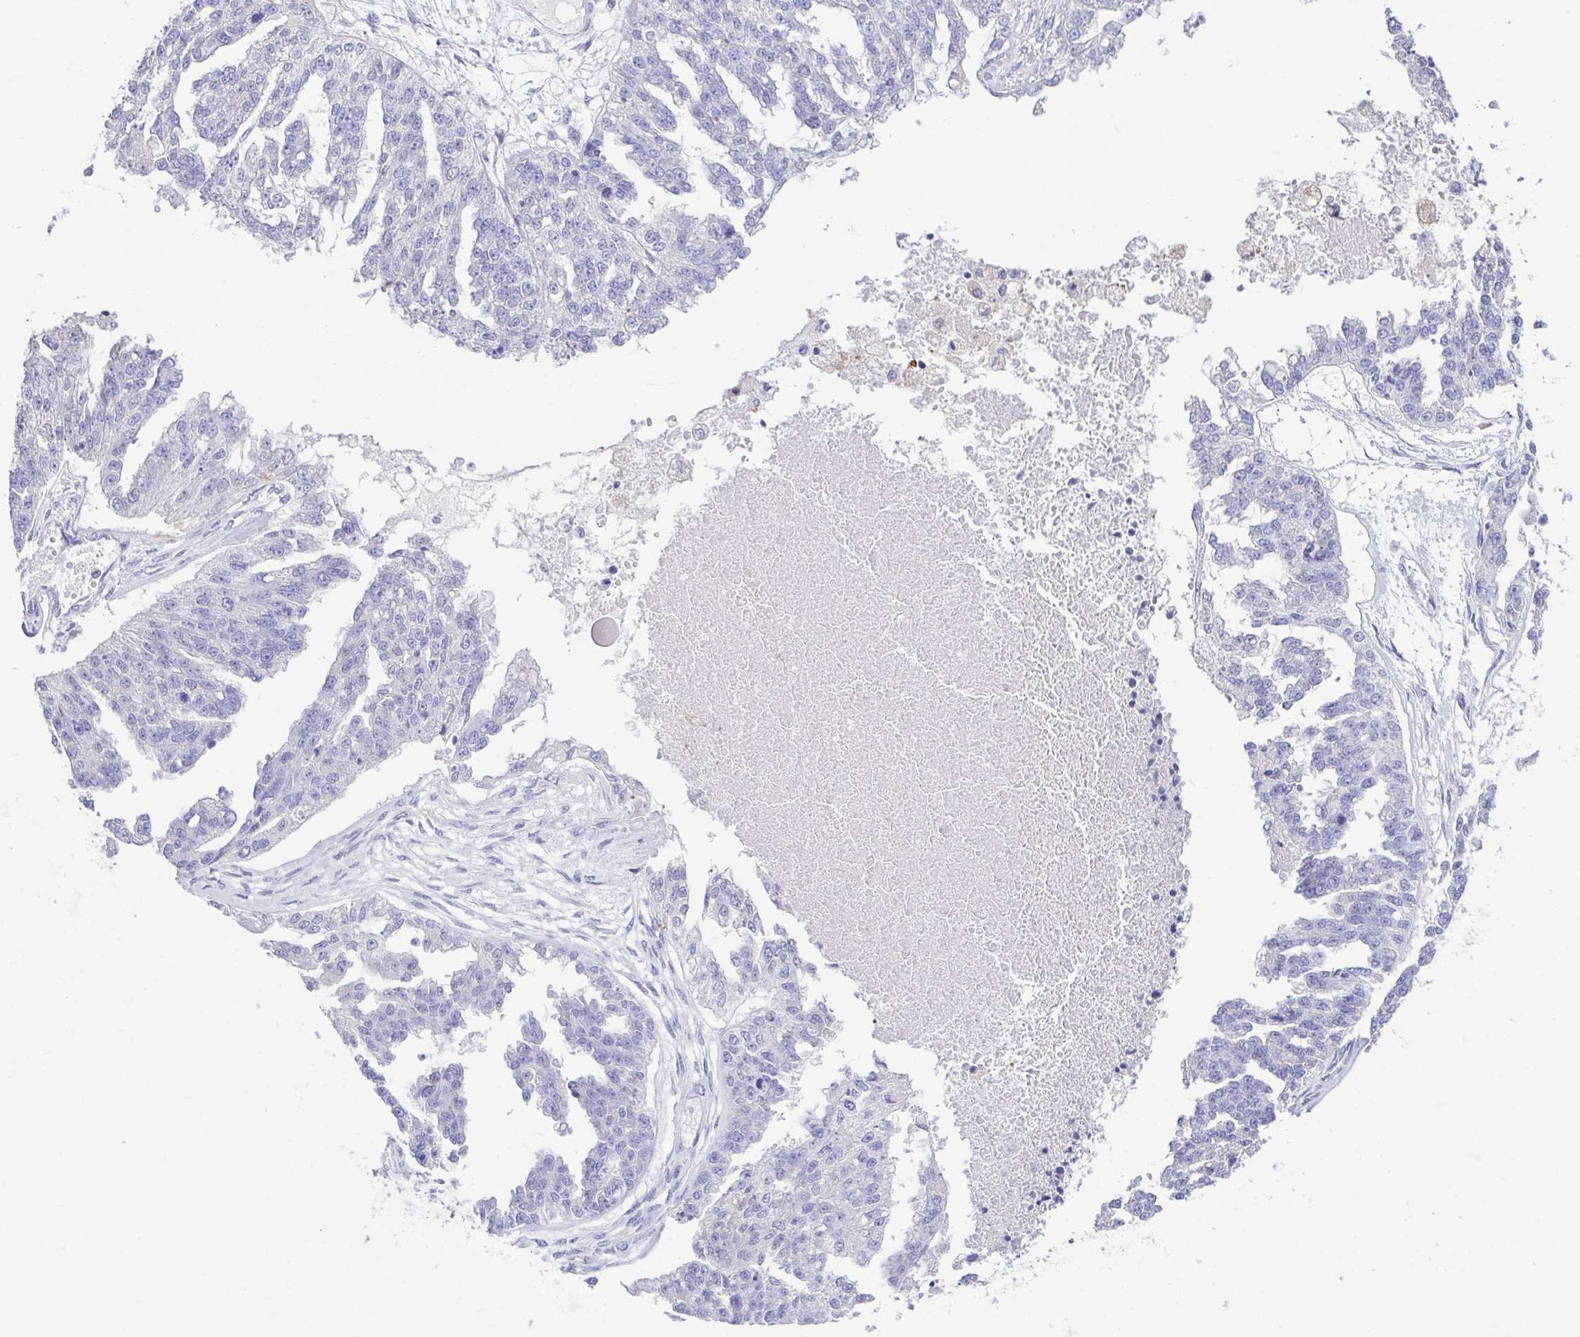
{"staining": {"intensity": "negative", "quantity": "none", "location": "none"}, "tissue": "ovarian cancer", "cell_type": "Tumor cells", "image_type": "cancer", "snomed": [{"axis": "morphology", "description": "Cystadenocarcinoma, serous, NOS"}, {"axis": "topography", "description": "Ovary"}], "caption": "This histopathology image is of ovarian cancer stained with IHC to label a protein in brown with the nuclei are counter-stained blue. There is no positivity in tumor cells.", "gene": "ARPP21", "patient": {"sex": "female", "age": 58}}